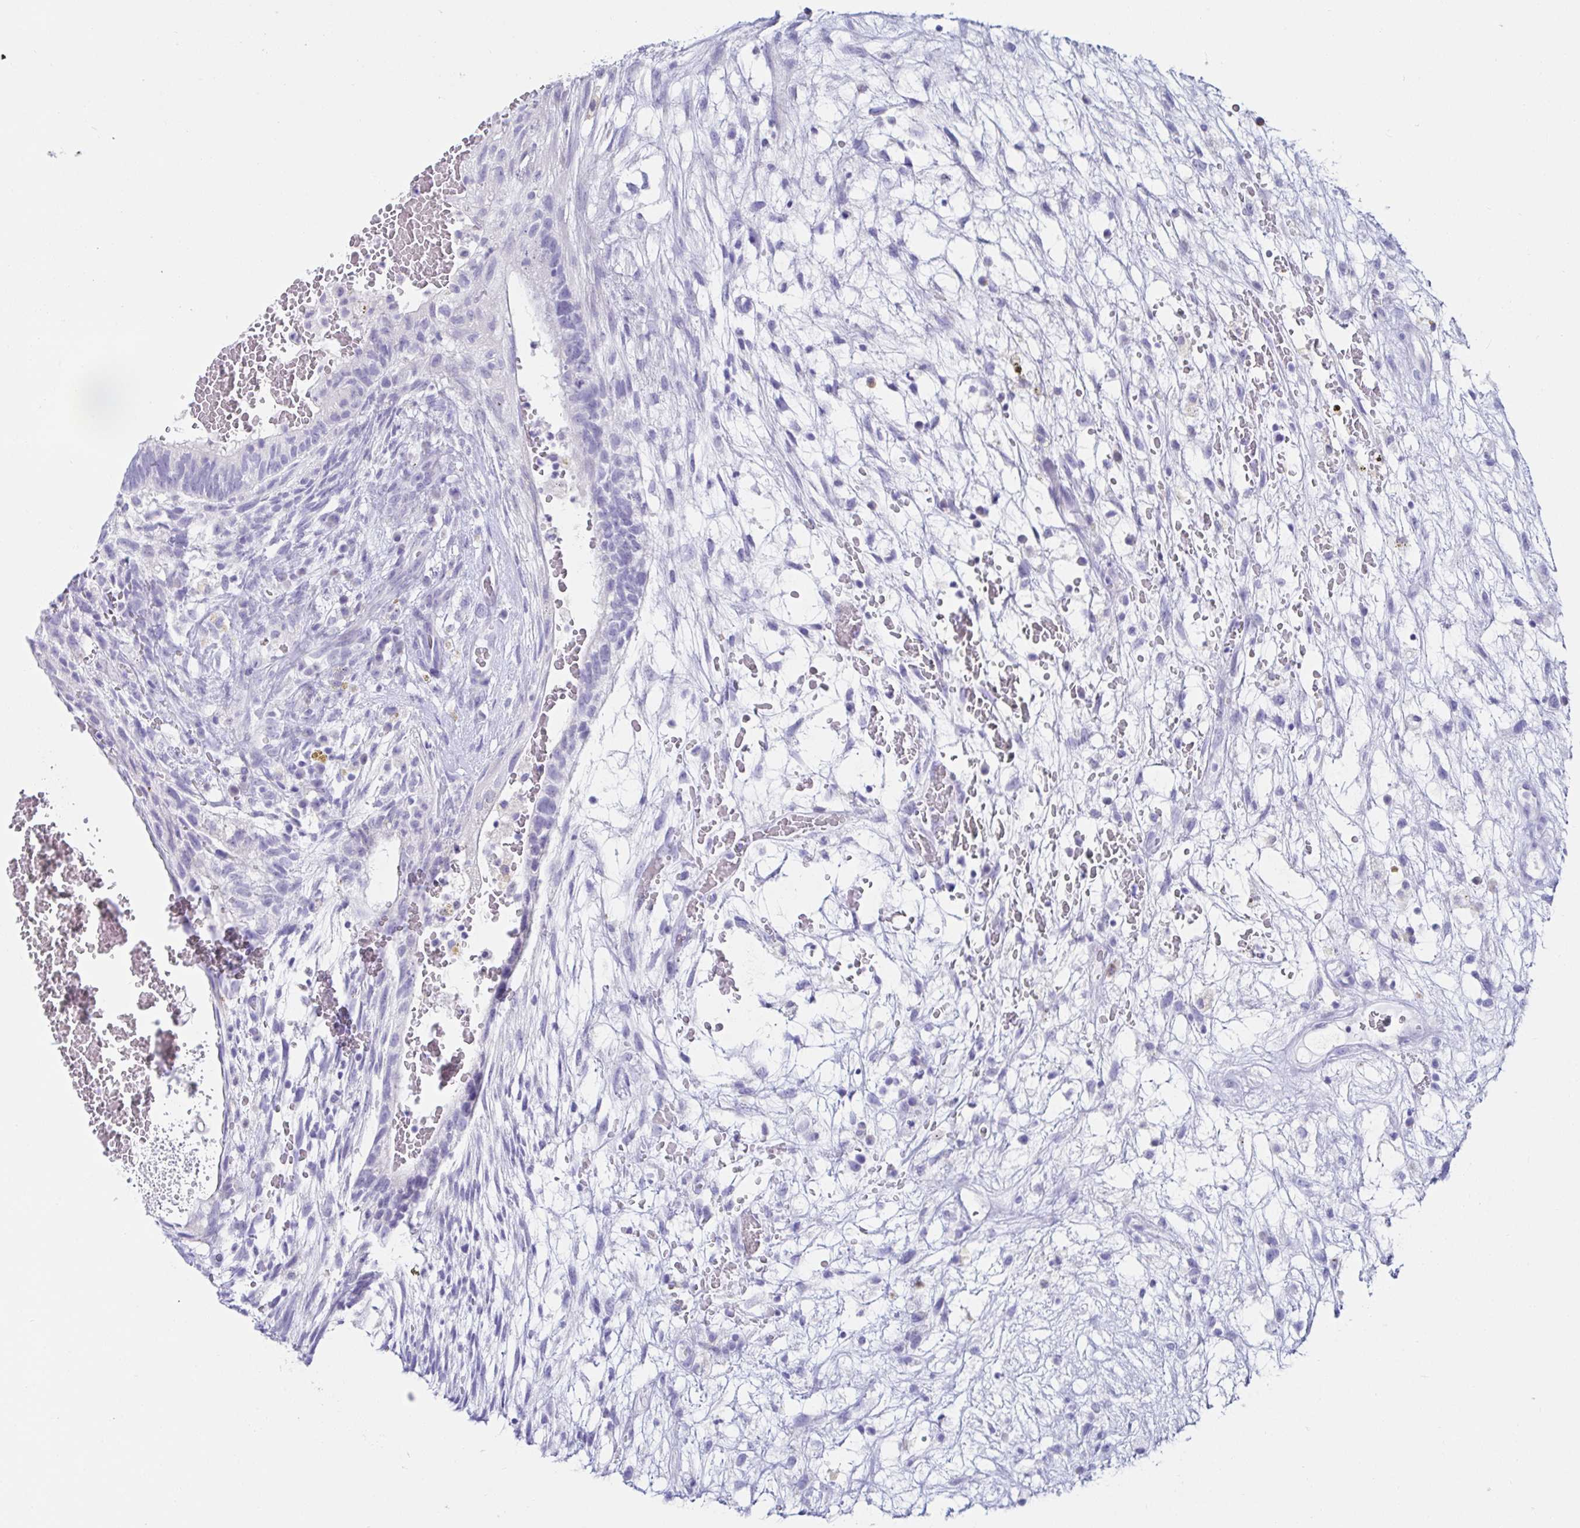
{"staining": {"intensity": "negative", "quantity": "none", "location": "none"}, "tissue": "testis cancer", "cell_type": "Tumor cells", "image_type": "cancer", "snomed": [{"axis": "morphology", "description": "Normal tissue, NOS"}, {"axis": "morphology", "description": "Carcinoma, Embryonal, NOS"}, {"axis": "topography", "description": "Testis"}], "caption": "Tumor cells show no significant protein expression in testis cancer.", "gene": "C4orf17", "patient": {"sex": "male", "age": 32}}